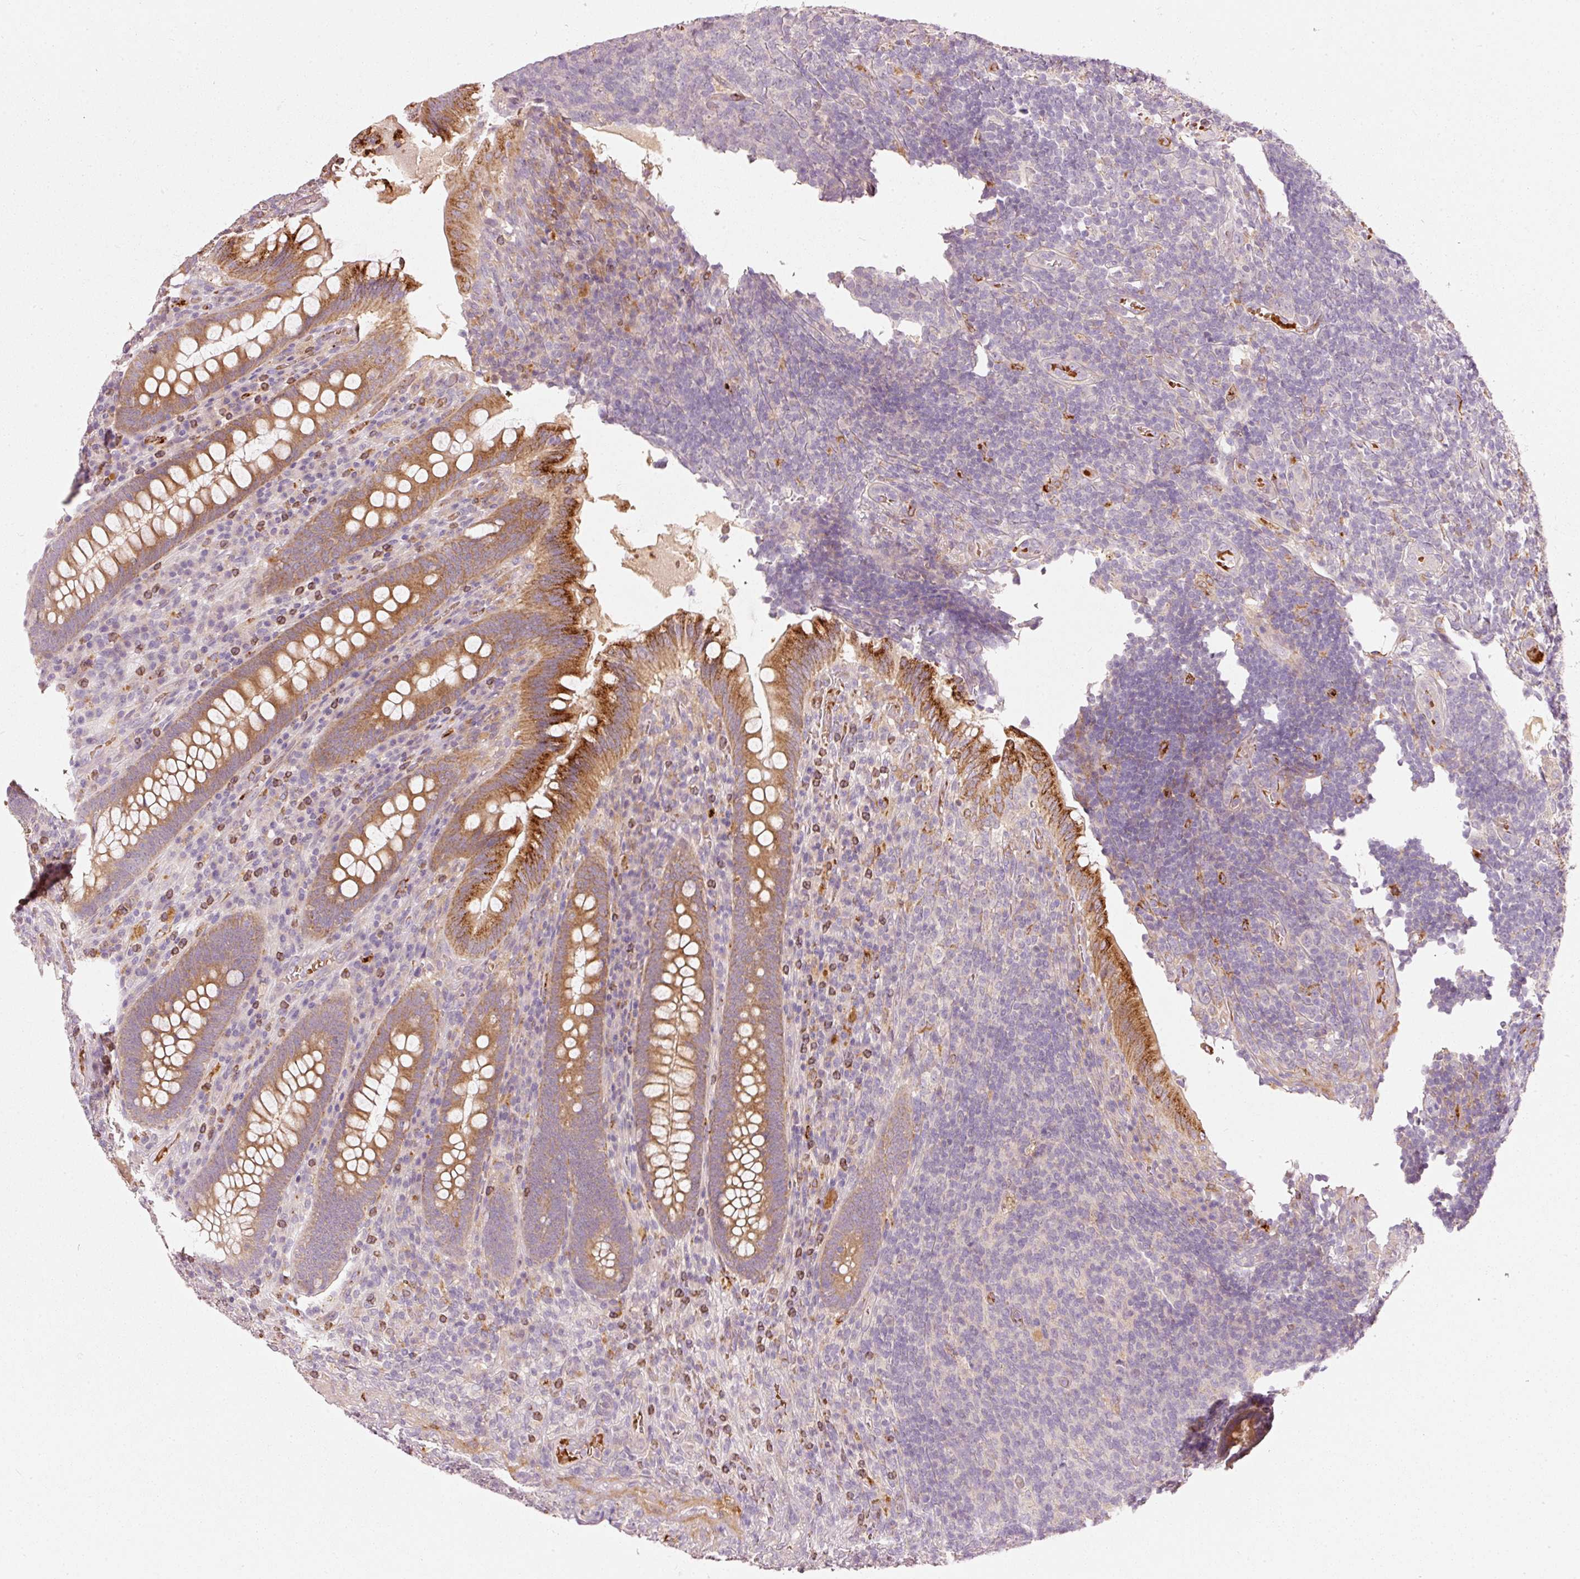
{"staining": {"intensity": "strong", "quantity": "25%-75%", "location": "cytoplasmic/membranous"}, "tissue": "appendix", "cell_type": "Glandular cells", "image_type": "normal", "snomed": [{"axis": "morphology", "description": "Normal tissue, NOS"}, {"axis": "topography", "description": "Appendix"}], "caption": "Immunohistochemical staining of unremarkable appendix displays strong cytoplasmic/membranous protein positivity in approximately 25%-75% of glandular cells.", "gene": "KLHL21", "patient": {"sex": "female", "age": 43}}